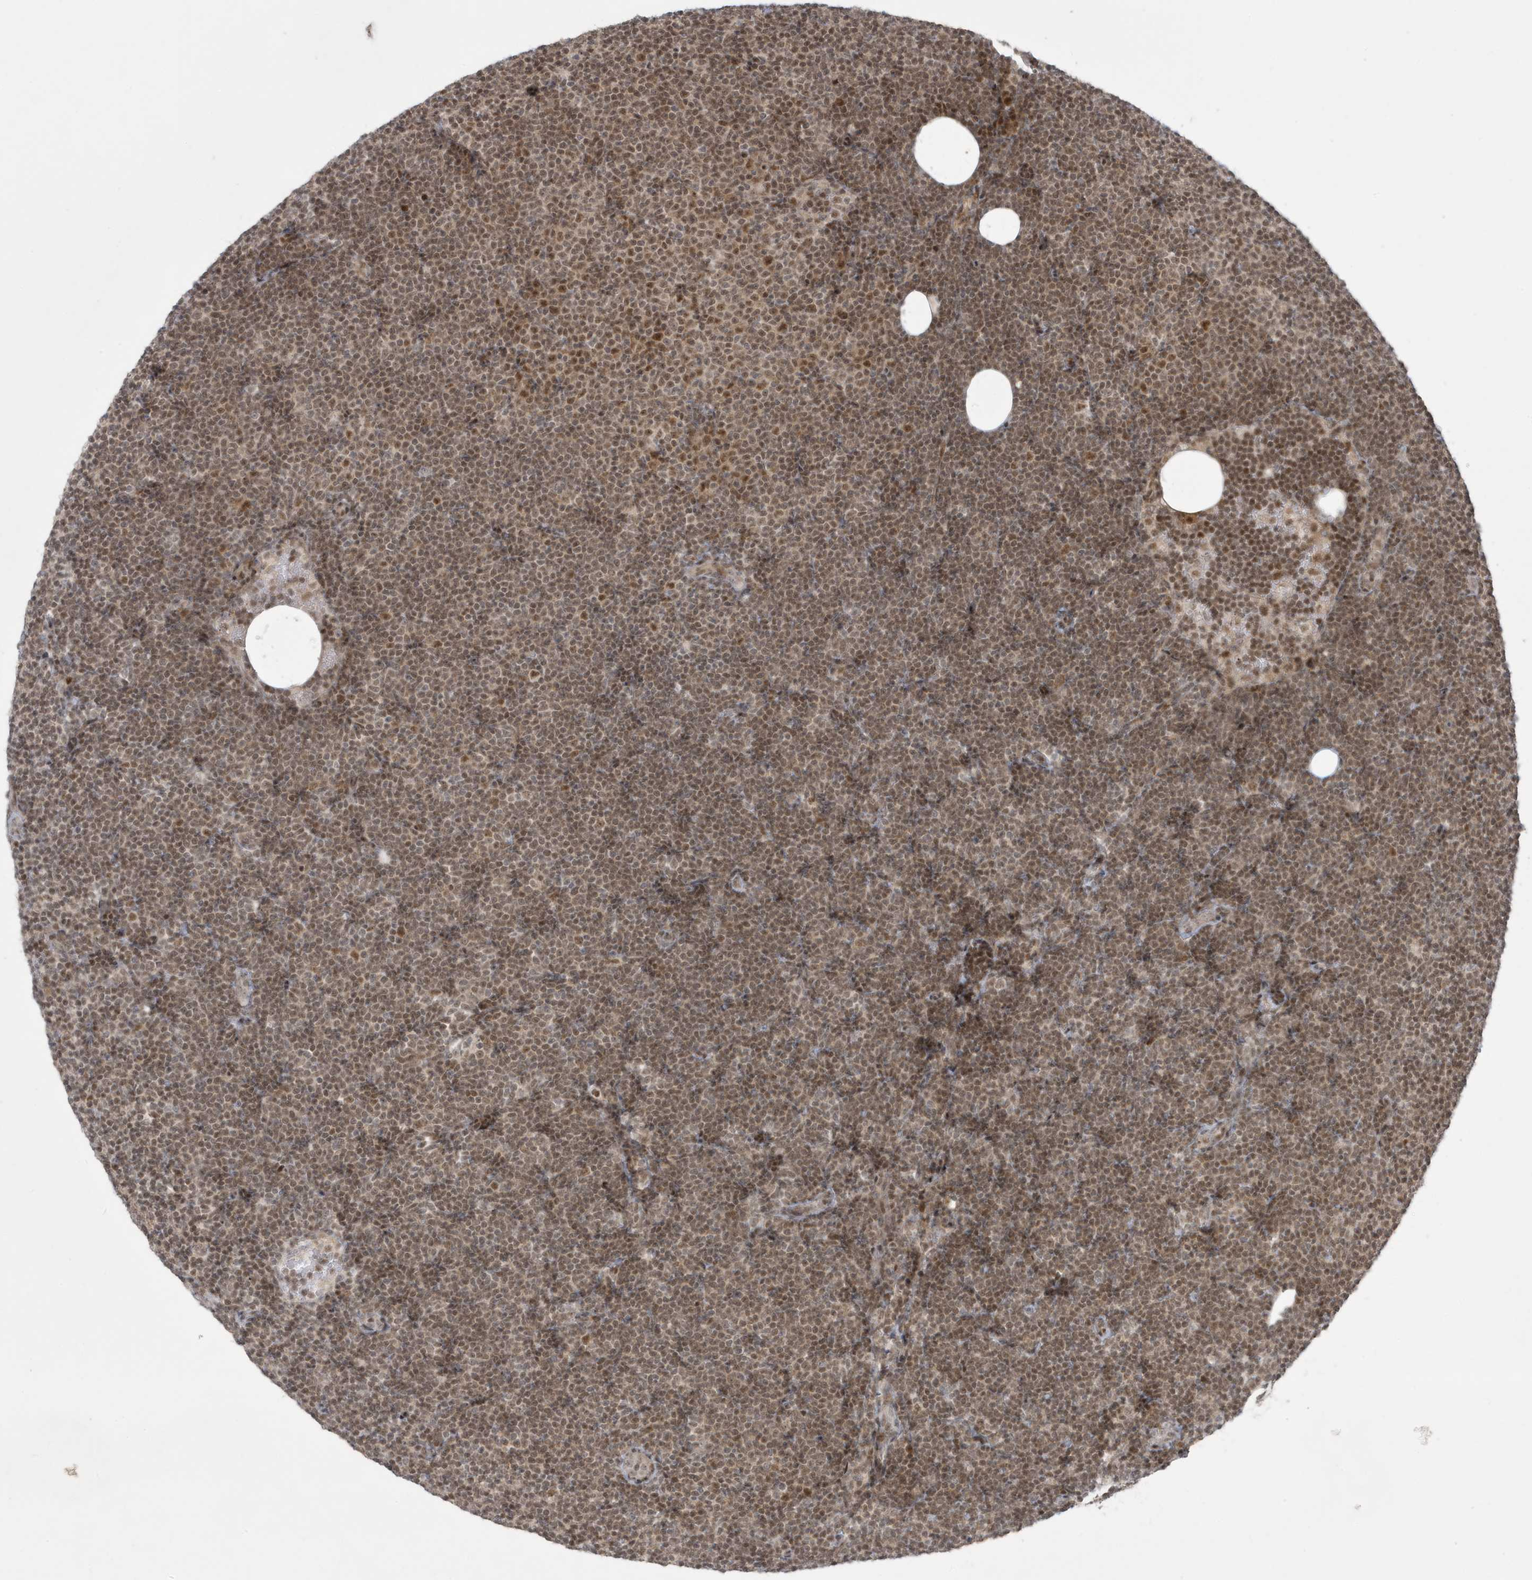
{"staining": {"intensity": "moderate", "quantity": ">75%", "location": "nuclear"}, "tissue": "lymphoma", "cell_type": "Tumor cells", "image_type": "cancer", "snomed": [{"axis": "morphology", "description": "Malignant lymphoma, non-Hodgkin's type, Low grade"}, {"axis": "topography", "description": "Lymph node"}], "caption": "Immunohistochemical staining of malignant lymphoma, non-Hodgkin's type (low-grade) shows medium levels of moderate nuclear positivity in about >75% of tumor cells.", "gene": "C1orf52", "patient": {"sex": "female", "age": 53}}